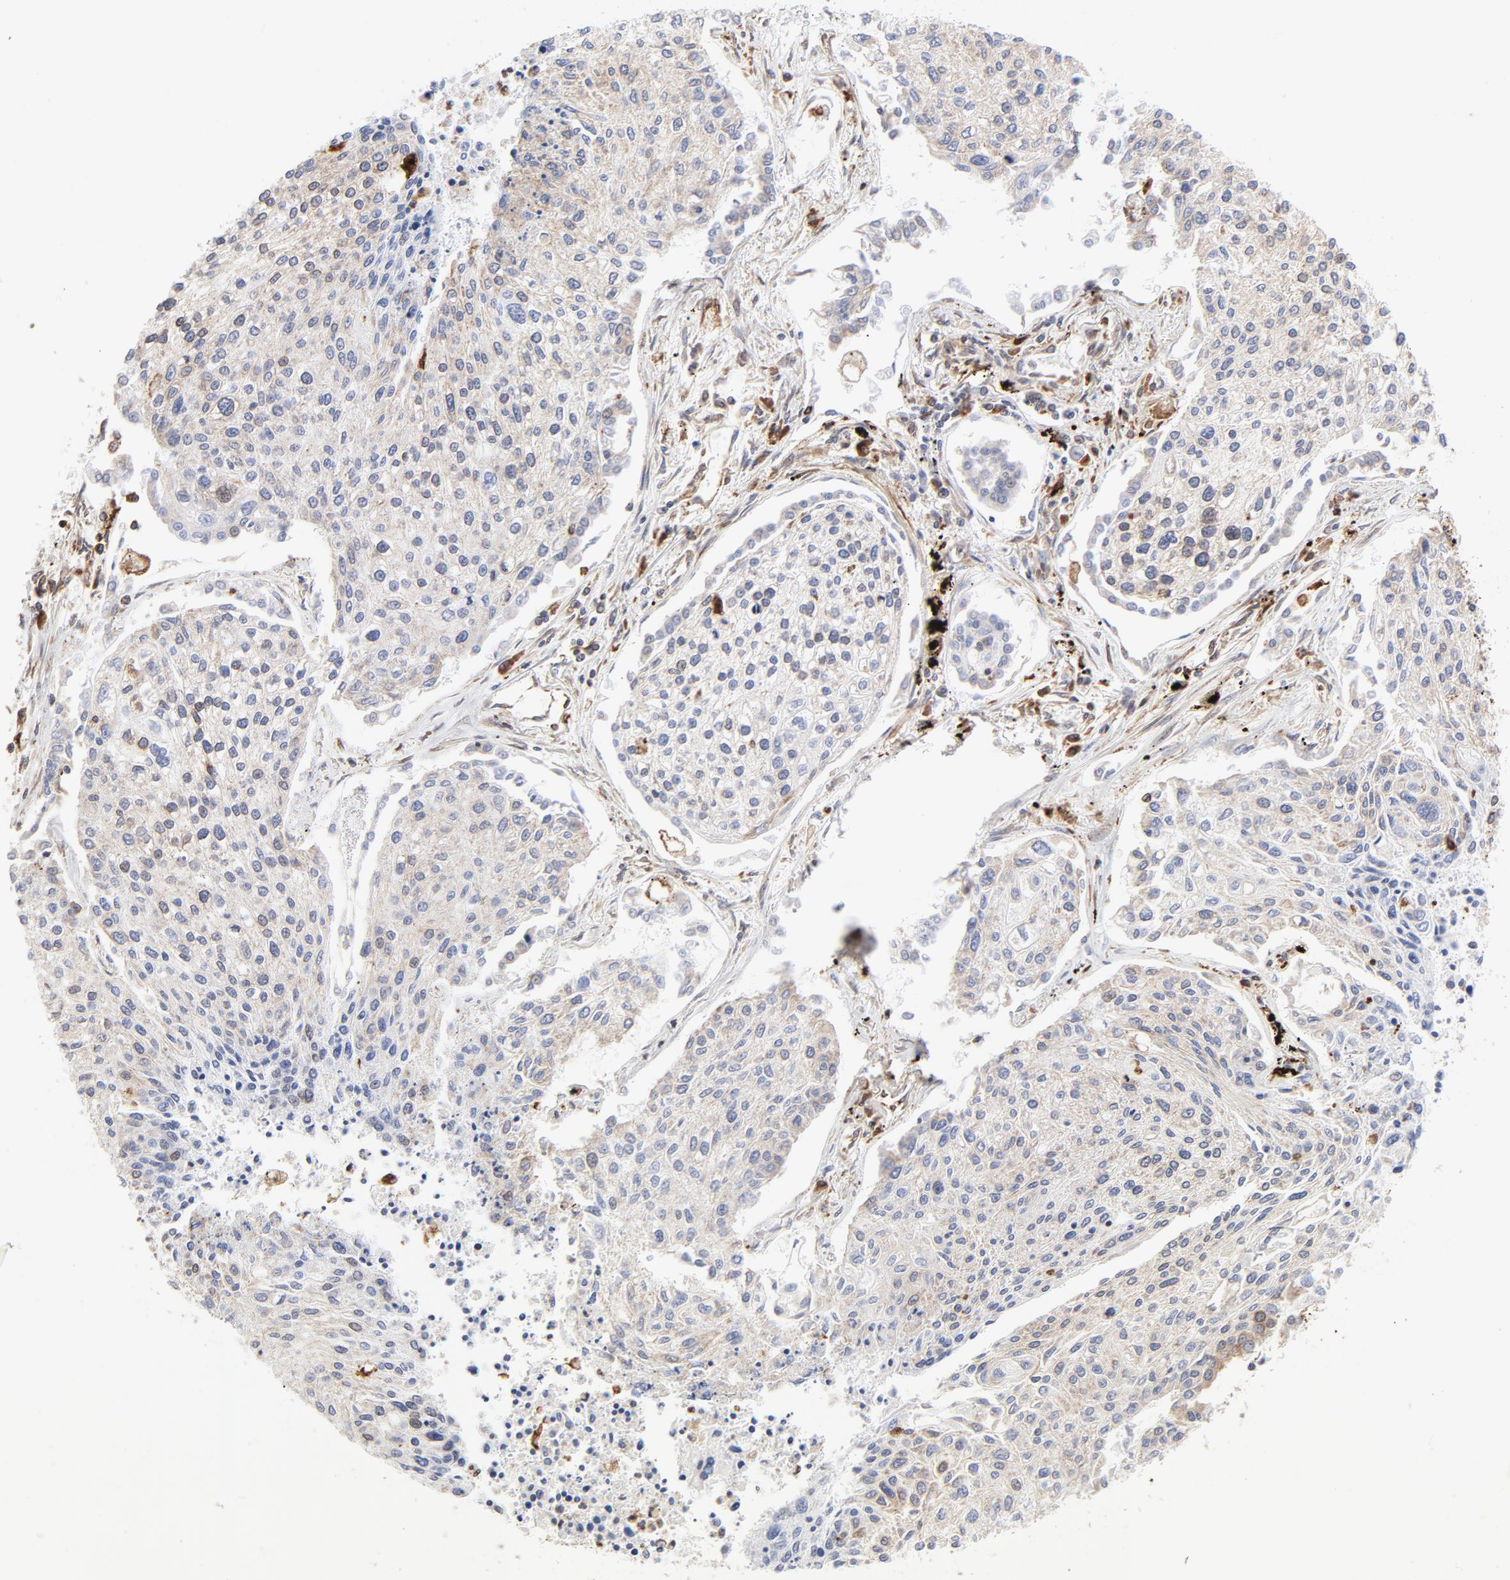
{"staining": {"intensity": "weak", "quantity": "25%-75%", "location": "cytoplasmic/membranous"}, "tissue": "lung cancer", "cell_type": "Tumor cells", "image_type": "cancer", "snomed": [{"axis": "morphology", "description": "Squamous cell carcinoma, NOS"}, {"axis": "topography", "description": "Lung"}], "caption": "High-magnification brightfield microscopy of squamous cell carcinoma (lung) stained with DAB (3,3'-diaminobenzidine) (brown) and counterstained with hematoxylin (blue). tumor cells exhibit weak cytoplasmic/membranous staining is seen in about25%-75% of cells. The protein is shown in brown color, while the nuclei are stained blue.", "gene": "CANX", "patient": {"sex": "male", "age": 75}}